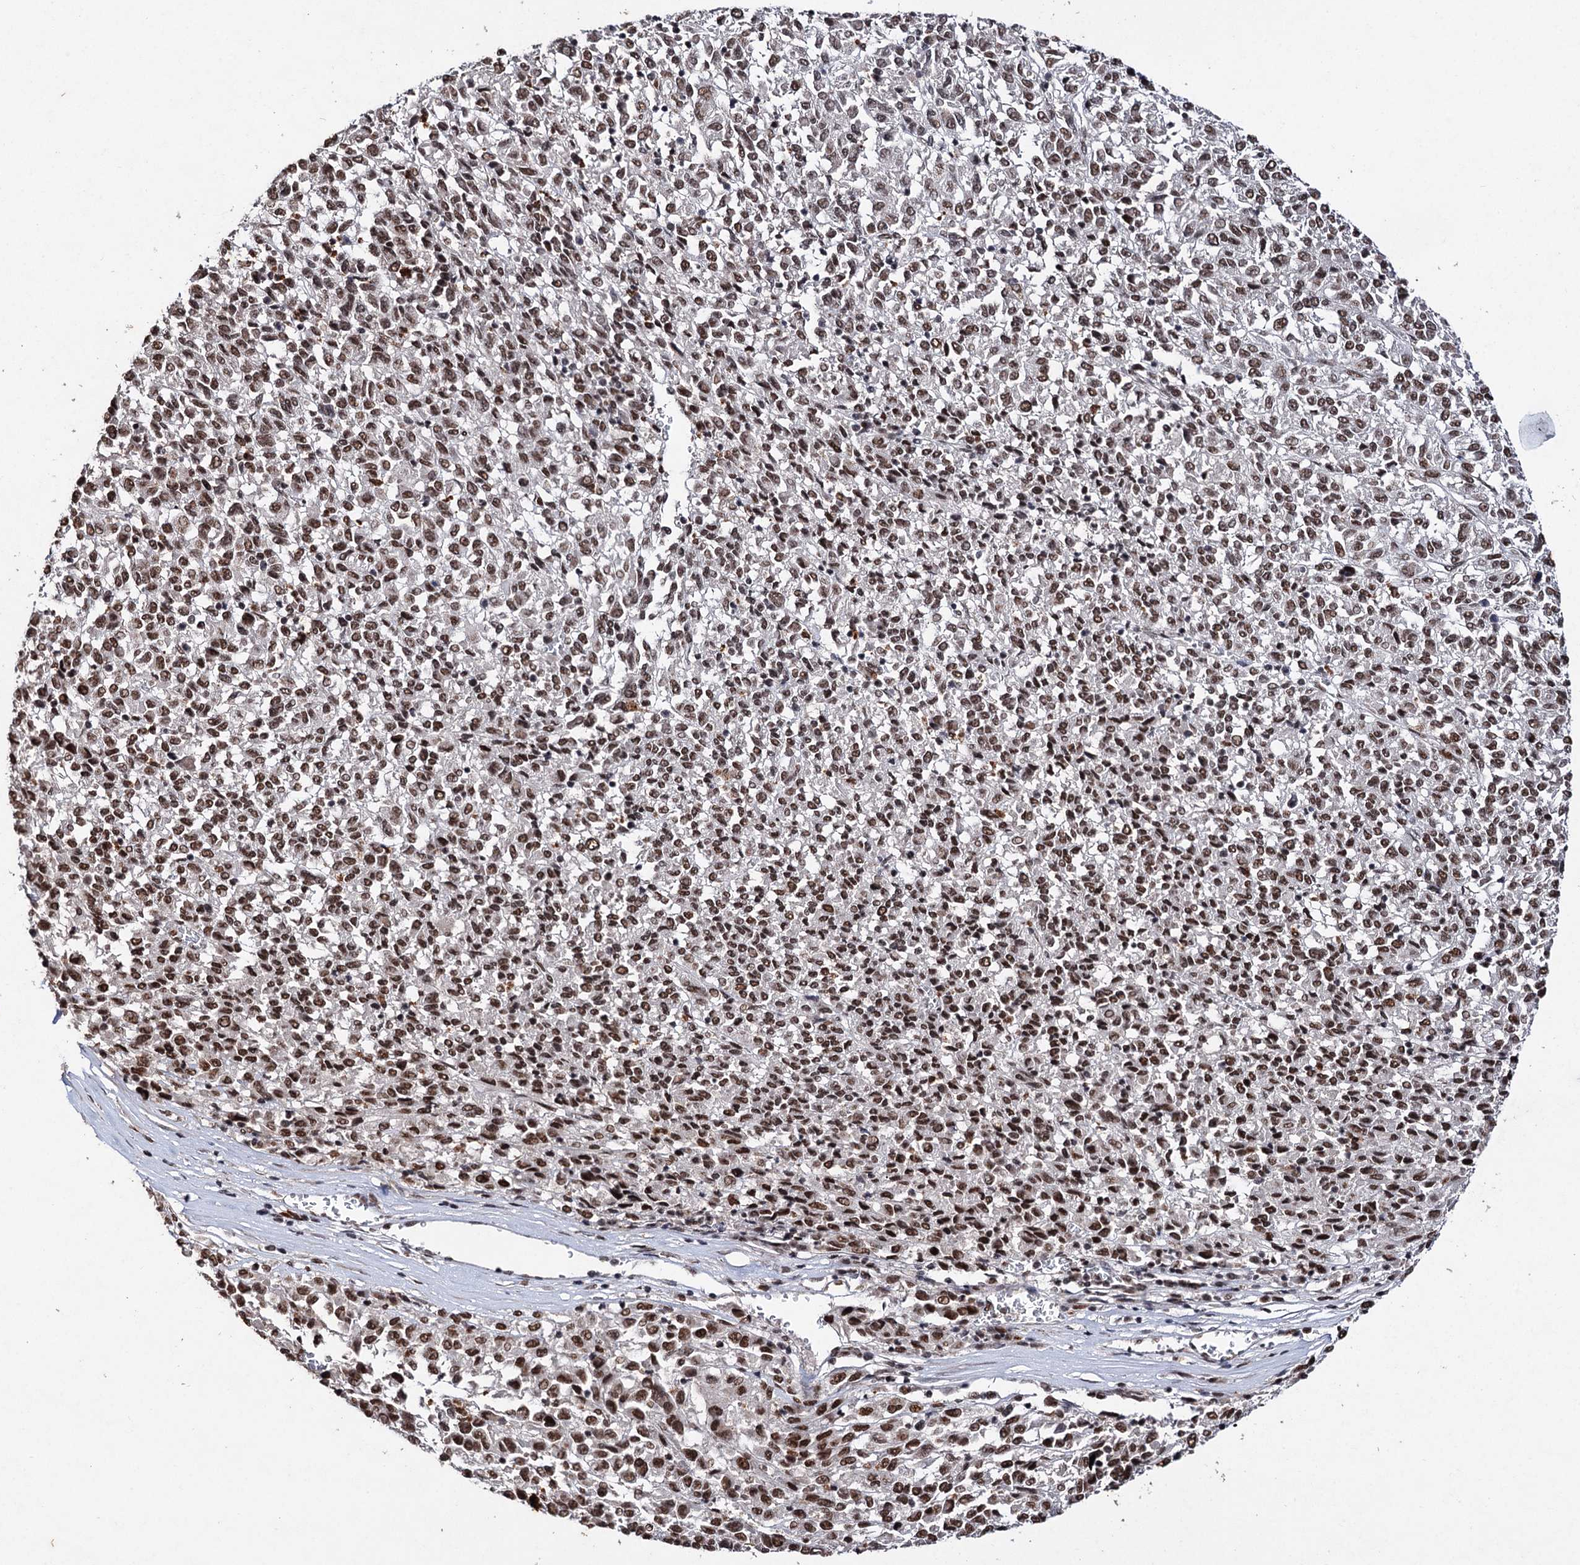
{"staining": {"intensity": "moderate", "quantity": ">75%", "location": "nuclear"}, "tissue": "melanoma", "cell_type": "Tumor cells", "image_type": "cancer", "snomed": [{"axis": "morphology", "description": "Malignant melanoma, Metastatic site"}, {"axis": "topography", "description": "Lung"}], "caption": "Immunohistochemical staining of human malignant melanoma (metastatic site) reveals medium levels of moderate nuclear protein positivity in approximately >75% of tumor cells.", "gene": "MATR3", "patient": {"sex": "male", "age": 64}}